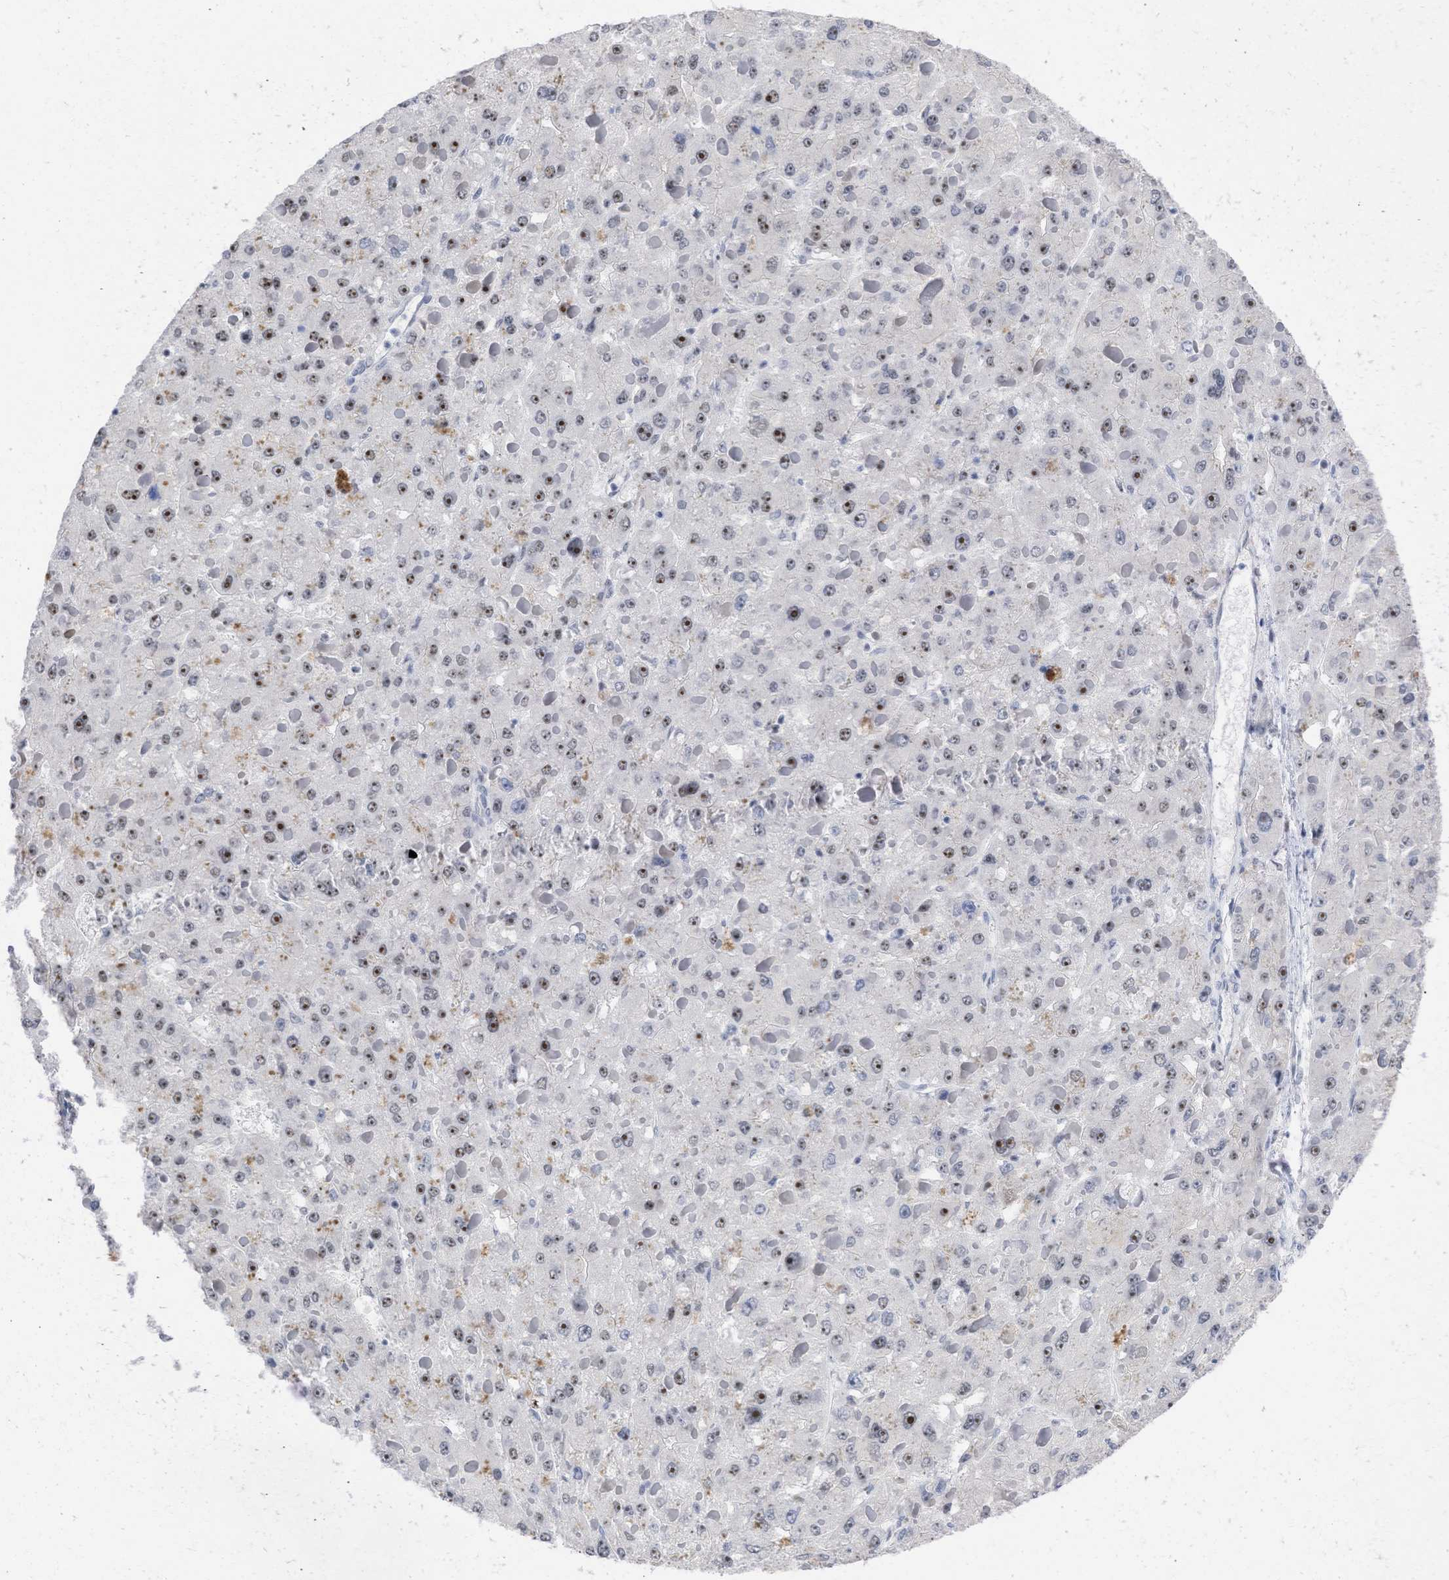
{"staining": {"intensity": "moderate", "quantity": ">75%", "location": "nuclear"}, "tissue": "liver cancer", "cell_type": "Tumor cells", "image_type": "cancer", "snomed": [{"axis": "morphology", "description": "Carcinoma, Hepatocellular, NOS"}, {"axis": "topography", "description": "Liver"}], "caption": "Protein staining exhibits moderate nuclear staining in approximately >75% of tumor cells in liver cancer (hepatocellular carcinoma). The protein of interest is stained brown, and the nuclei are stained in blue (DAB (3,3'-diaminobenzidine) IHC with brightfield microscopy, high magnification).", "gene": "DDX41", "patient": {"sex": "female", "age": 73}}